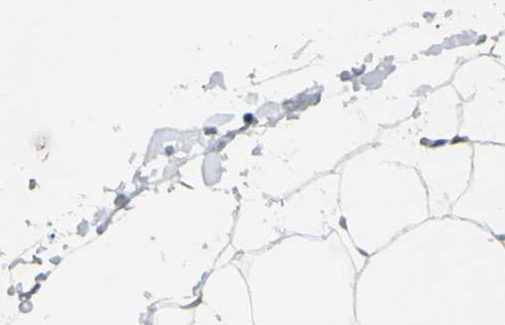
{"staining": {"intensity": "negative", "quantity": "none", "location": "none"}, "tissue": "adipose tissue", "cell_type": "Adipocytes", "image_type": "normal", "snomed": [{"axis": "morphology", "description": "Normal tissue, NOS"}, {"axis": "topography", "description": "Breast"}, {"axis": "topography", "description": "Adipose tissue"}], "caption": "Histopathology image shows no protein positivity in adipocytes of normal adipose tissue. Brightfield microscopy of immunohistochemistry (IHC) stained with DAB (brown) and hematoxylin (blue), captured at high magnification.", "gene": "PIAS4", "patient": {"sex": "female", "age": 25}}